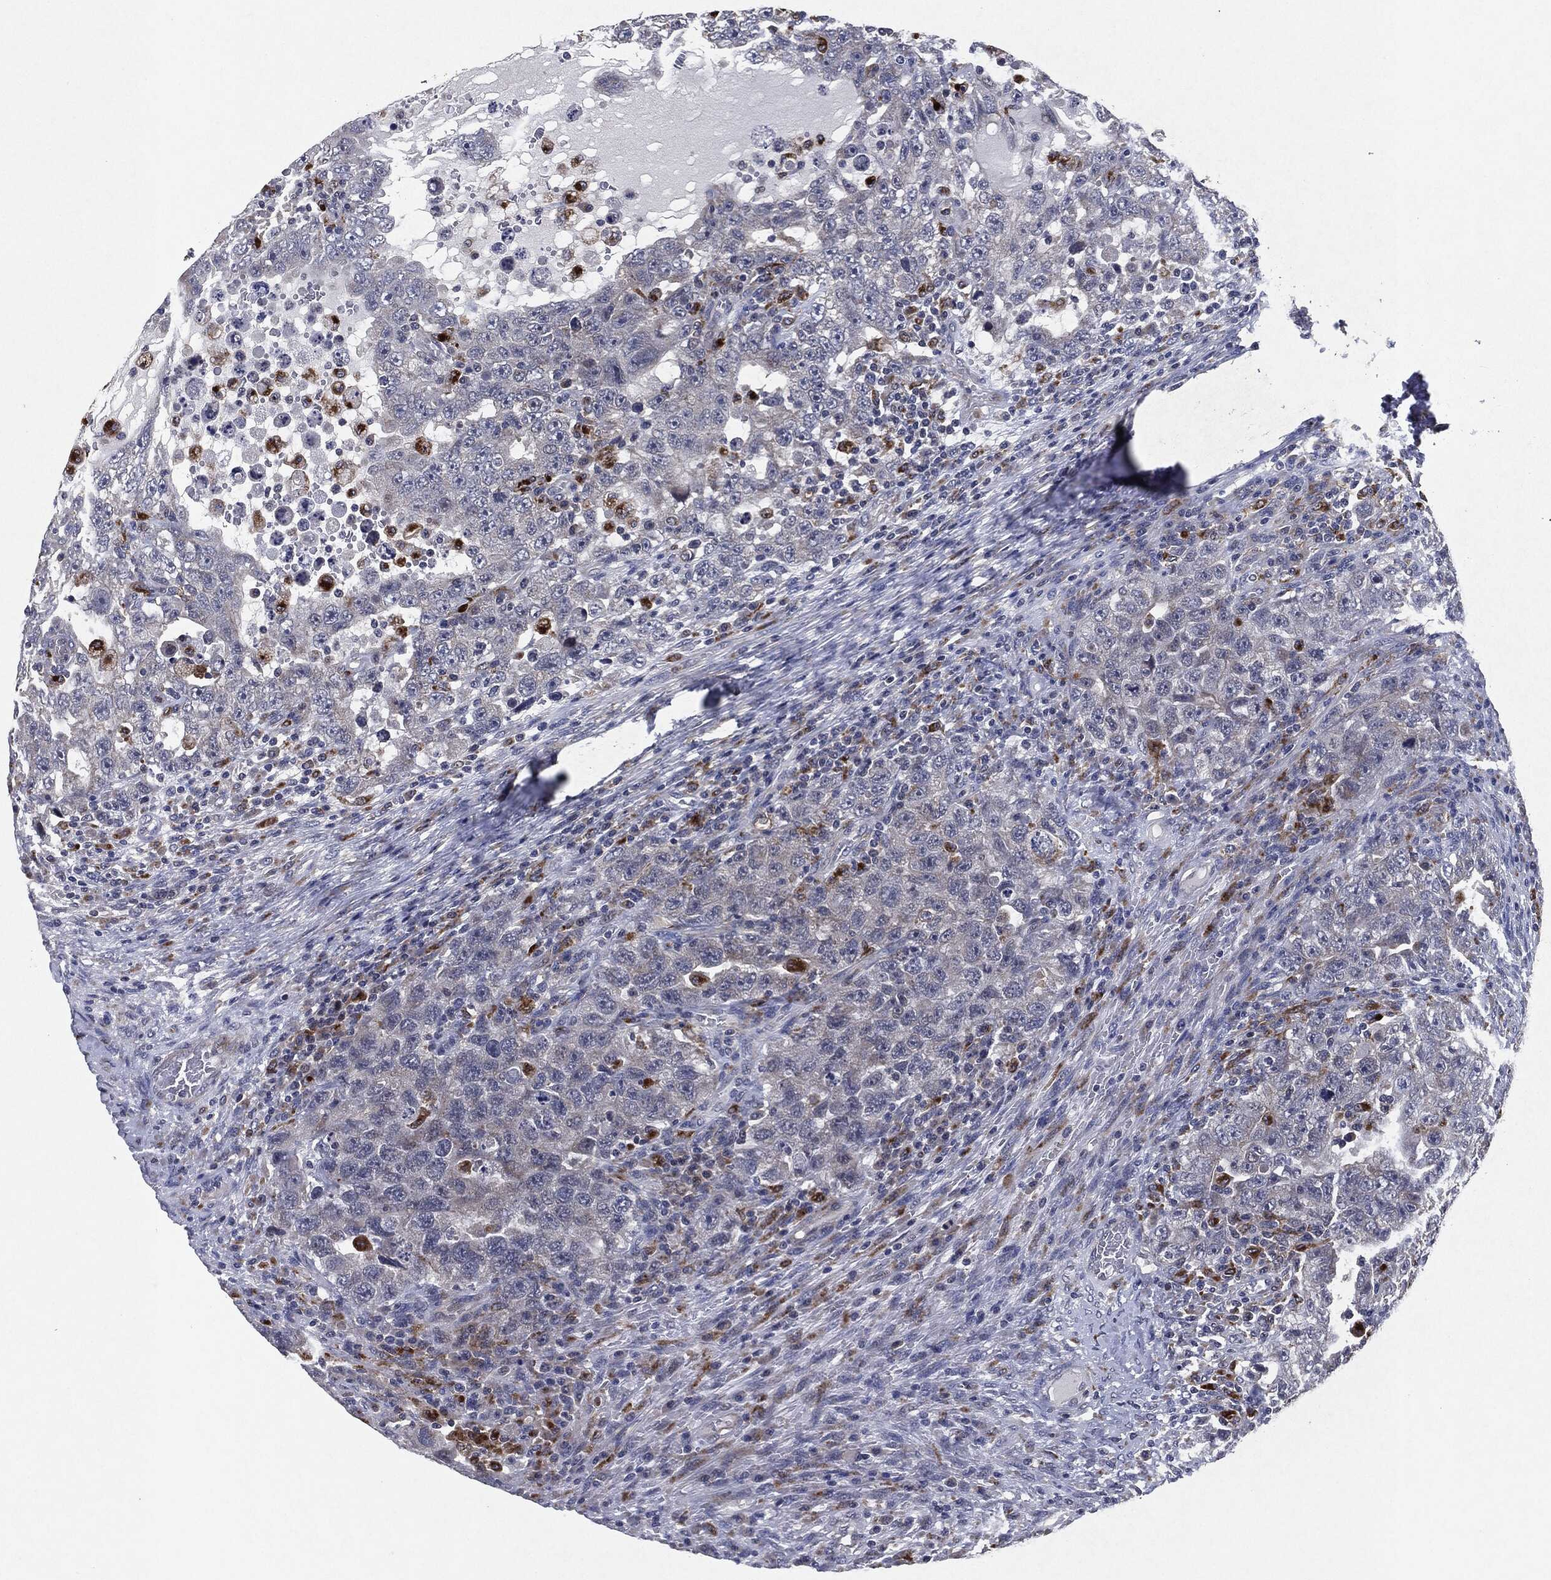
{"staining": {"intensity": "negative", "quantity": "none", "location": "none"}, "tissue": "testis cancer", "cell_type": "Tumor cells", "image_type": "cancer", "snomed": [{"axis": "morphology", "description": "Carcinoma, Embryonal, NOS"}, {"axis": "topography", "description": "Testis"}], "caption": "Immunohistochemistry histopathology image of testis cancer (embryonal carcinoma) stained for a protein (brown), which reveals no staining in tumor cells.", "gene": "SLC31A2", "patient": {"sex": "male", "age": 26}}